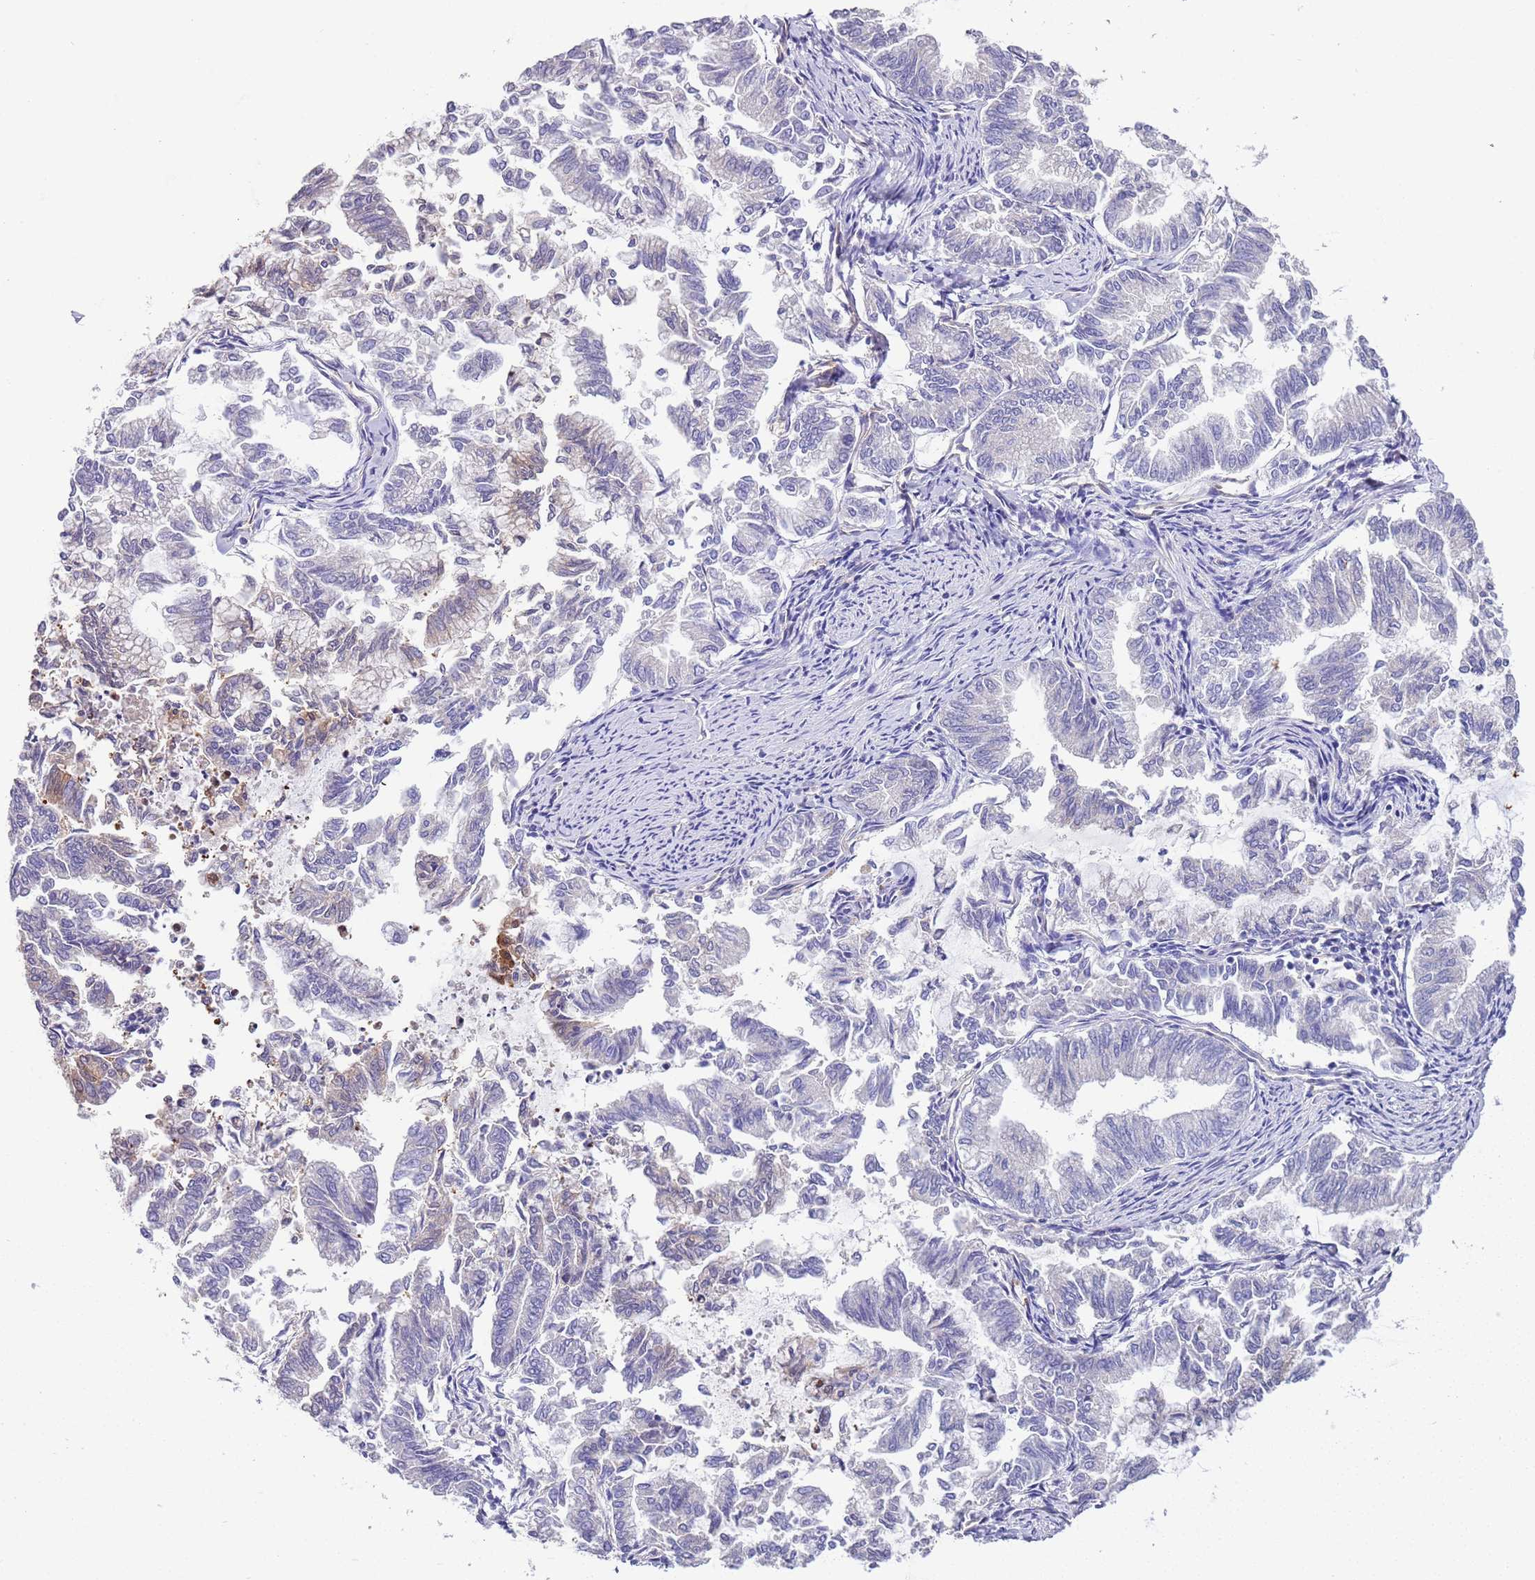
{"staining": {"intensity": "negative", "quantity": "none", "location": "none"}, "tissue": "endometrial cancer", "cell_type": "Tumor cells", "image_type": "cancer", "snomed": [{"axis": "morphology", "description": "Adenocarcinoma, NOS"}, {"axis": "topography", "description": "Endometrium"}], "caption": "This is a photomicrograph of immunohistochemistry staining of adenocarcinoma (endometrial), which shows no expression in tumor cells.", "gene": "BRMS1L", "patient": {"sex": "female", "age": 79}}